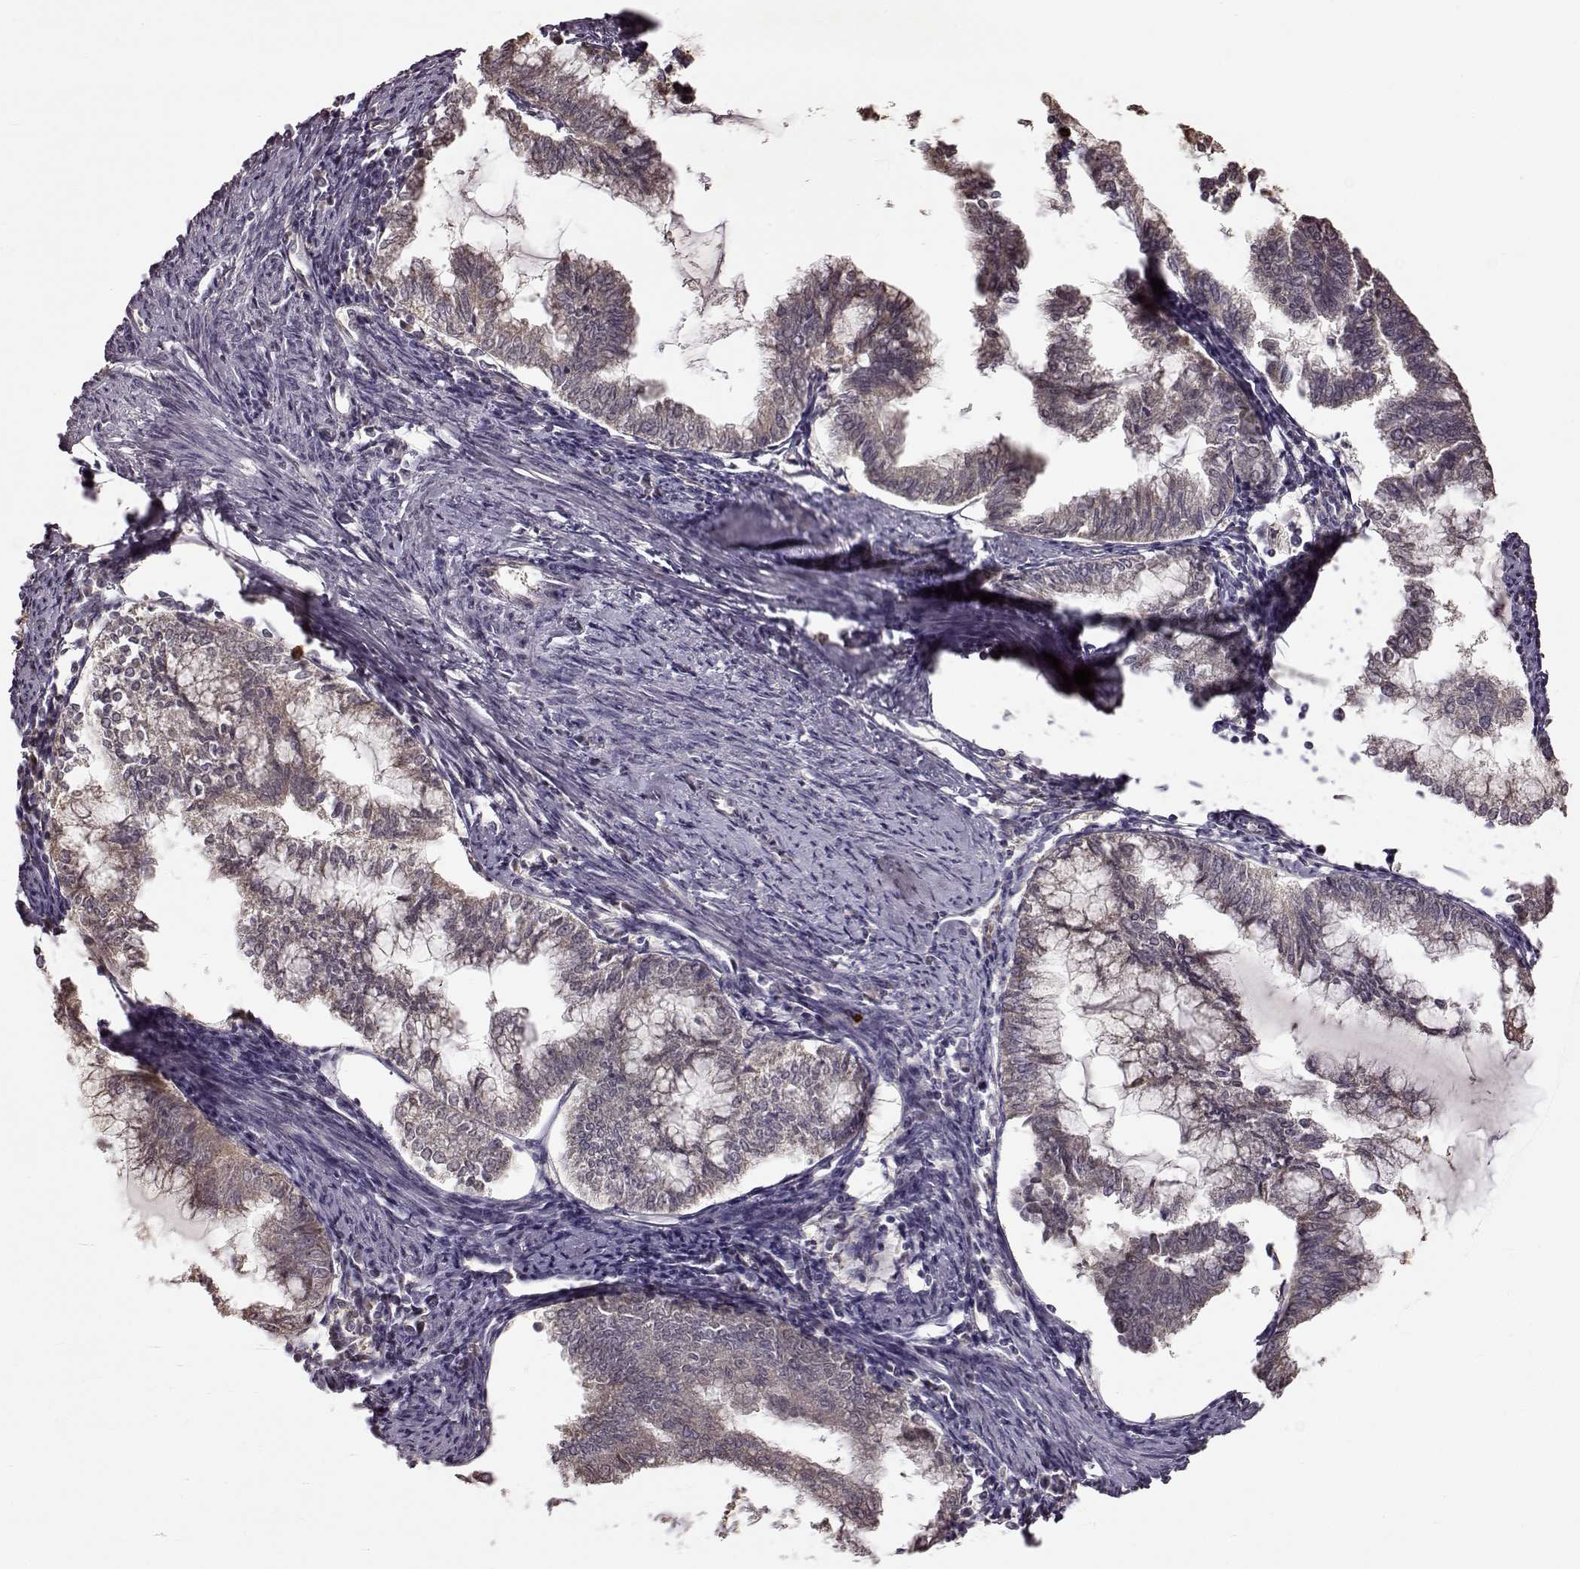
{"staining": {"intensity": "weak", "quantity": ">75%", "location": "cytoplasmic/membranous"}, "tissue": "endometrial cancer", "cell_type": "Tumor cells", "image_type": "cancer", "snomed": [{"axis": "morphology", "description": "Adenocarcinoma, NOS"}, {"axis": "topography", "description": "Endometrium"}], "caption": "Tumor cells display low levels of weak cytoplasmic/membranous expression in about >75% of cells in human adenocarcinoma (endometrial). Immunohistochemistry (ihc) stains the protein of interest in brown and the nuclei are stained blue.", "gene": "CRB1", "patient": {"sex": "female", "age": 79}}